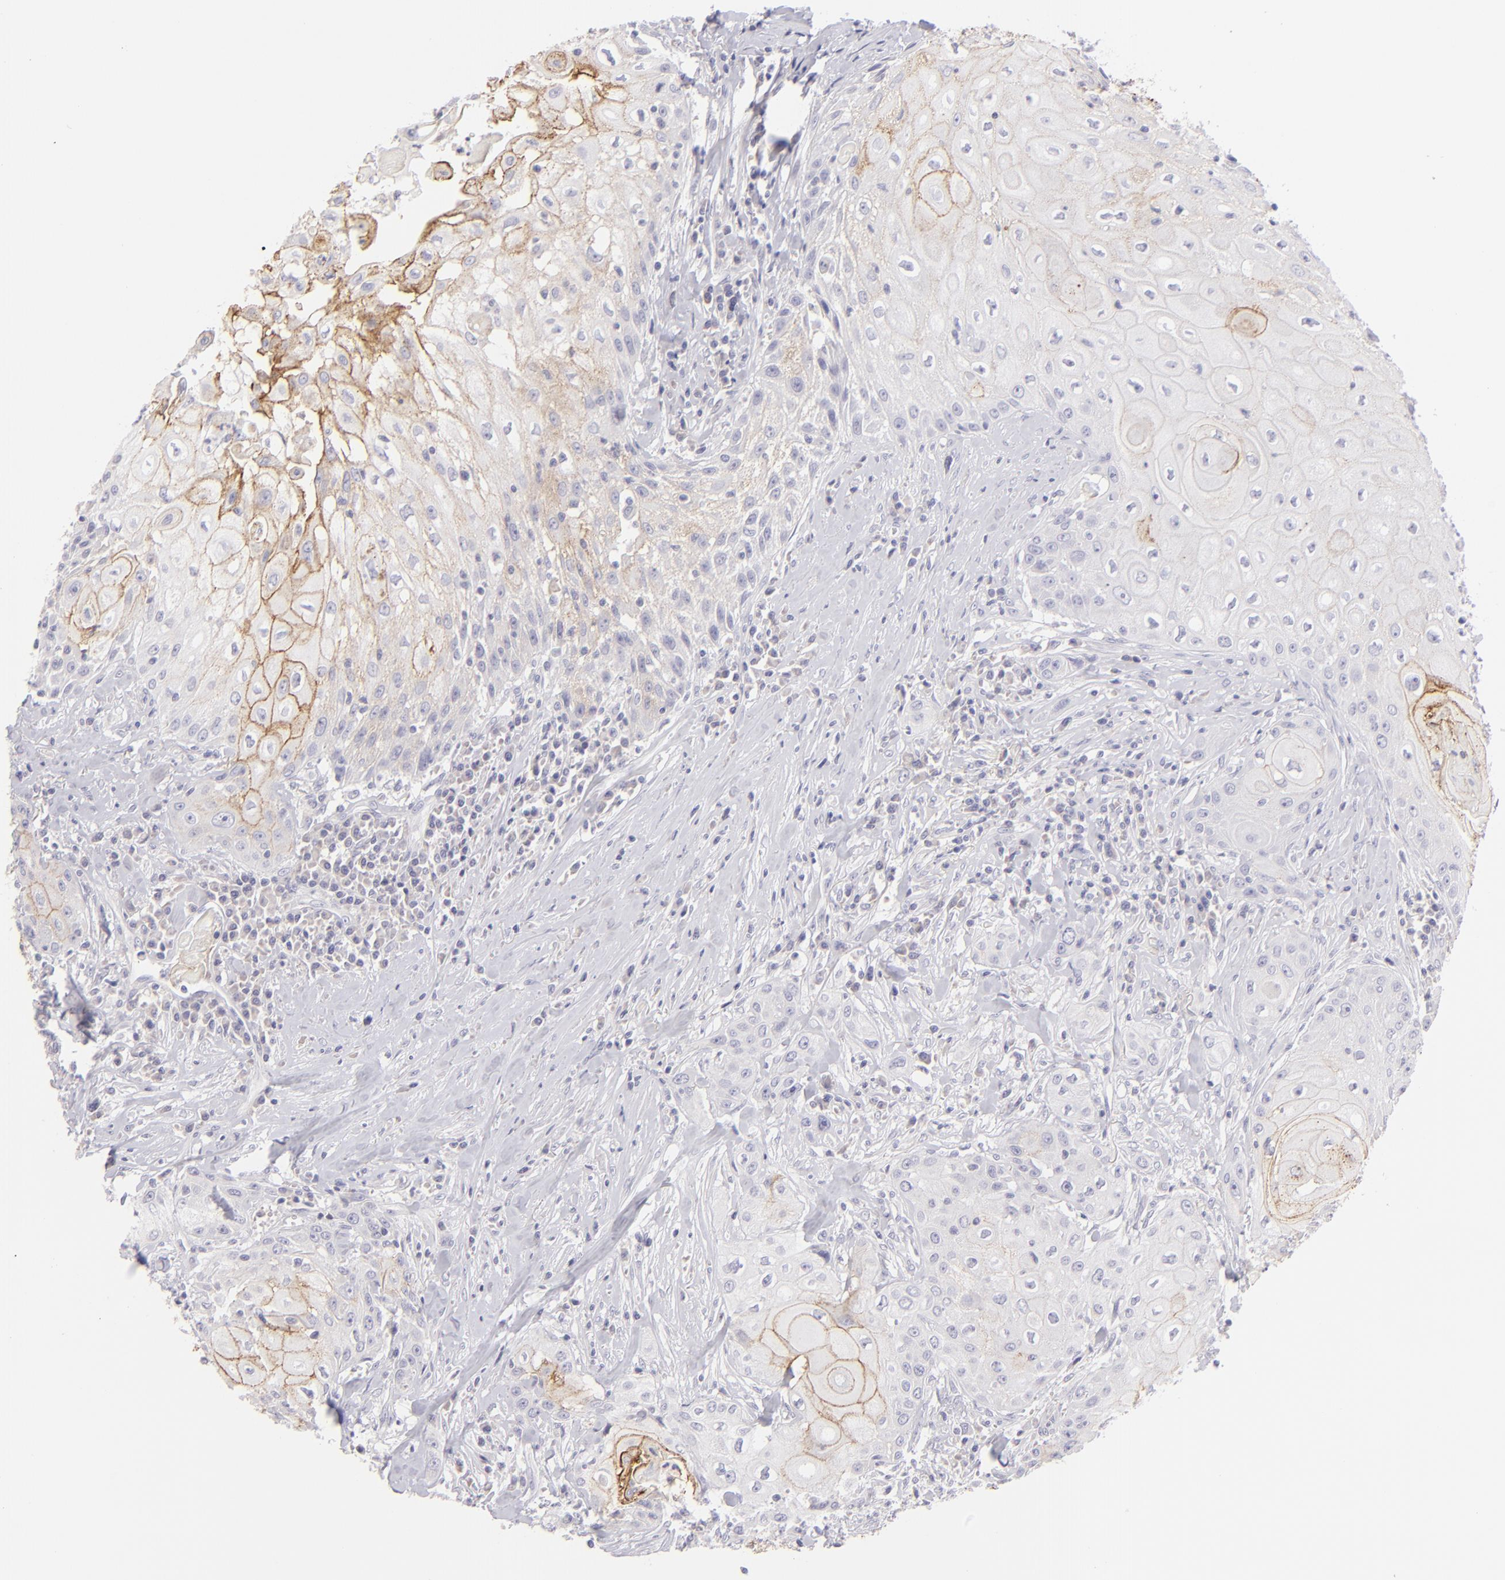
{"staining": {"intensity": "moderate", "quantity": "25%-75%", "location": "cytoplasmic/membranous"}, "tissue": "head and neck cancer", "cell_type": "Tumor cells", "image_type": "cancer", "snomed": [{"axis": "morphology", "description": "Squamous cell carcinoma, NOS"}, {"axis": "topography", "description": "Oral tissue"}, {"axis": "topography", "description": "Head-Neck"}], "caption": "Squamous cell carcinoma (head and neck) stained with a protein marker demonstrates moderate staining in tumor cells.", "gene": "CLDN4", "patient": {"sex": "female", "age": 82}}